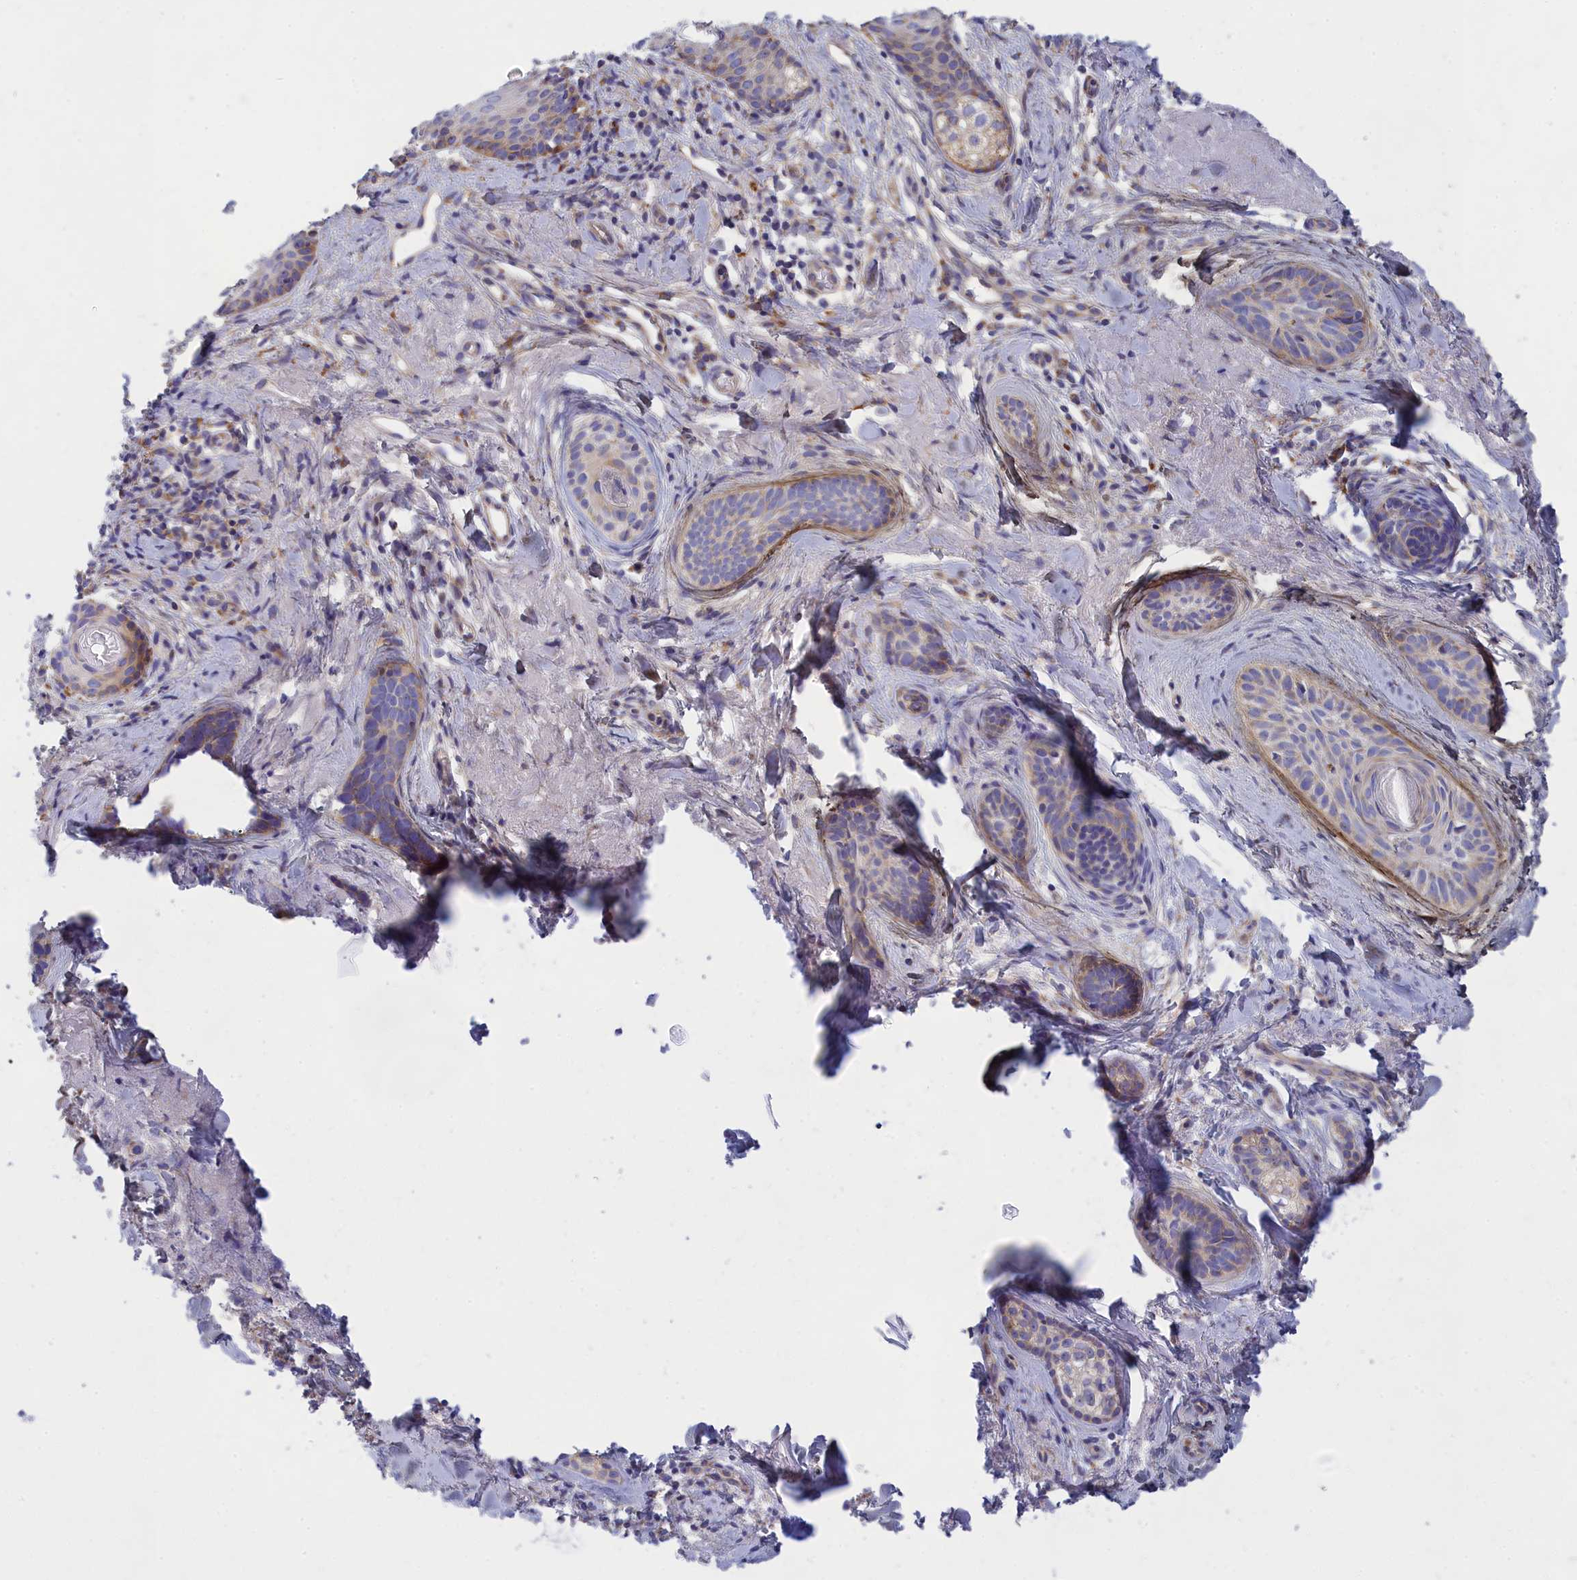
{"staining": {"intensity": "weak", "quantity": "<25%", "location": "cytoplasmic/membranous"}, "tissue": "skin cancer", "cell_type": "Tumor cells", "image_type": "cancer", "snomed": [{"axis": "morphology", "description": "Basal cell carcinoma"}, {"axis": "topography", "description": "Skin"}], "caption": "An immunohistochemistry (IHC) photomicrograph of basal cell carcinoma (skin) is shown. There is no staining in tumor cells of basal cell carcinoma (skin). (Immunohistochemistry, brightfield microscopy, high magnification).", "gene": "TMEM30B", "patient": {"sex": "female", "age": 76}}